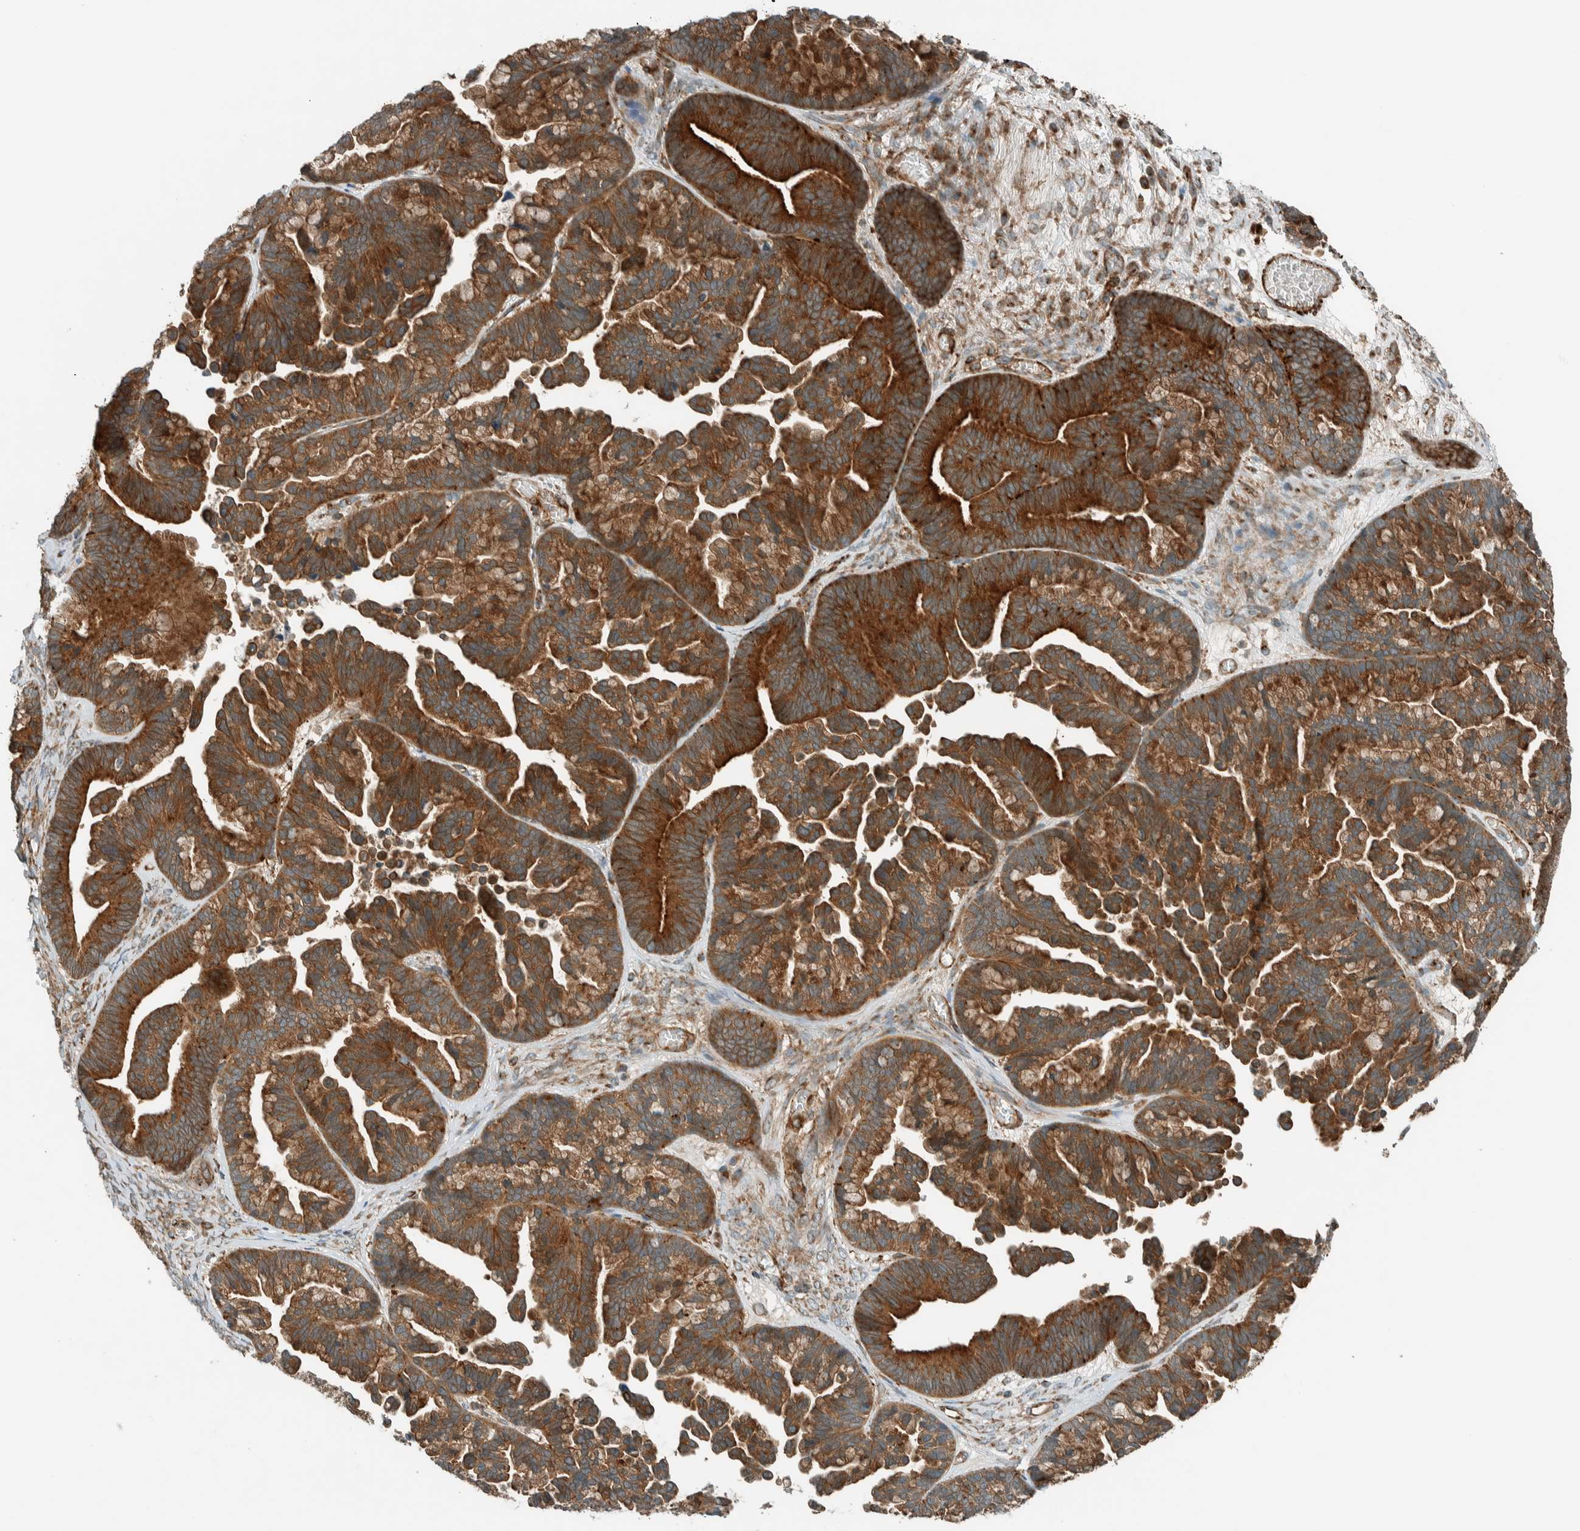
{"staining": {"intensity": "strong", "quantity": "25%-75%", "location": "cytoplasmic/membranous"}, "tissue": "ovarian cancer", "cell_type": "Tumor cells", "image_type": "cancer", "snomed": [{"axis": "morphology", "description": "Cystadenocarcinoma, serous, NOS"}, {"axis": "topography", "description": "Ovary"}], "caption": "Human ovarian cancer (serous cystadenocarcinoma) stained for a protein (brown) reveals strong cytoplasmic/membranous positive positivity in about 25%-75% of tumor cells.", "gene": "EXOC7", "patient": {"sex": "female", "age": 56}}